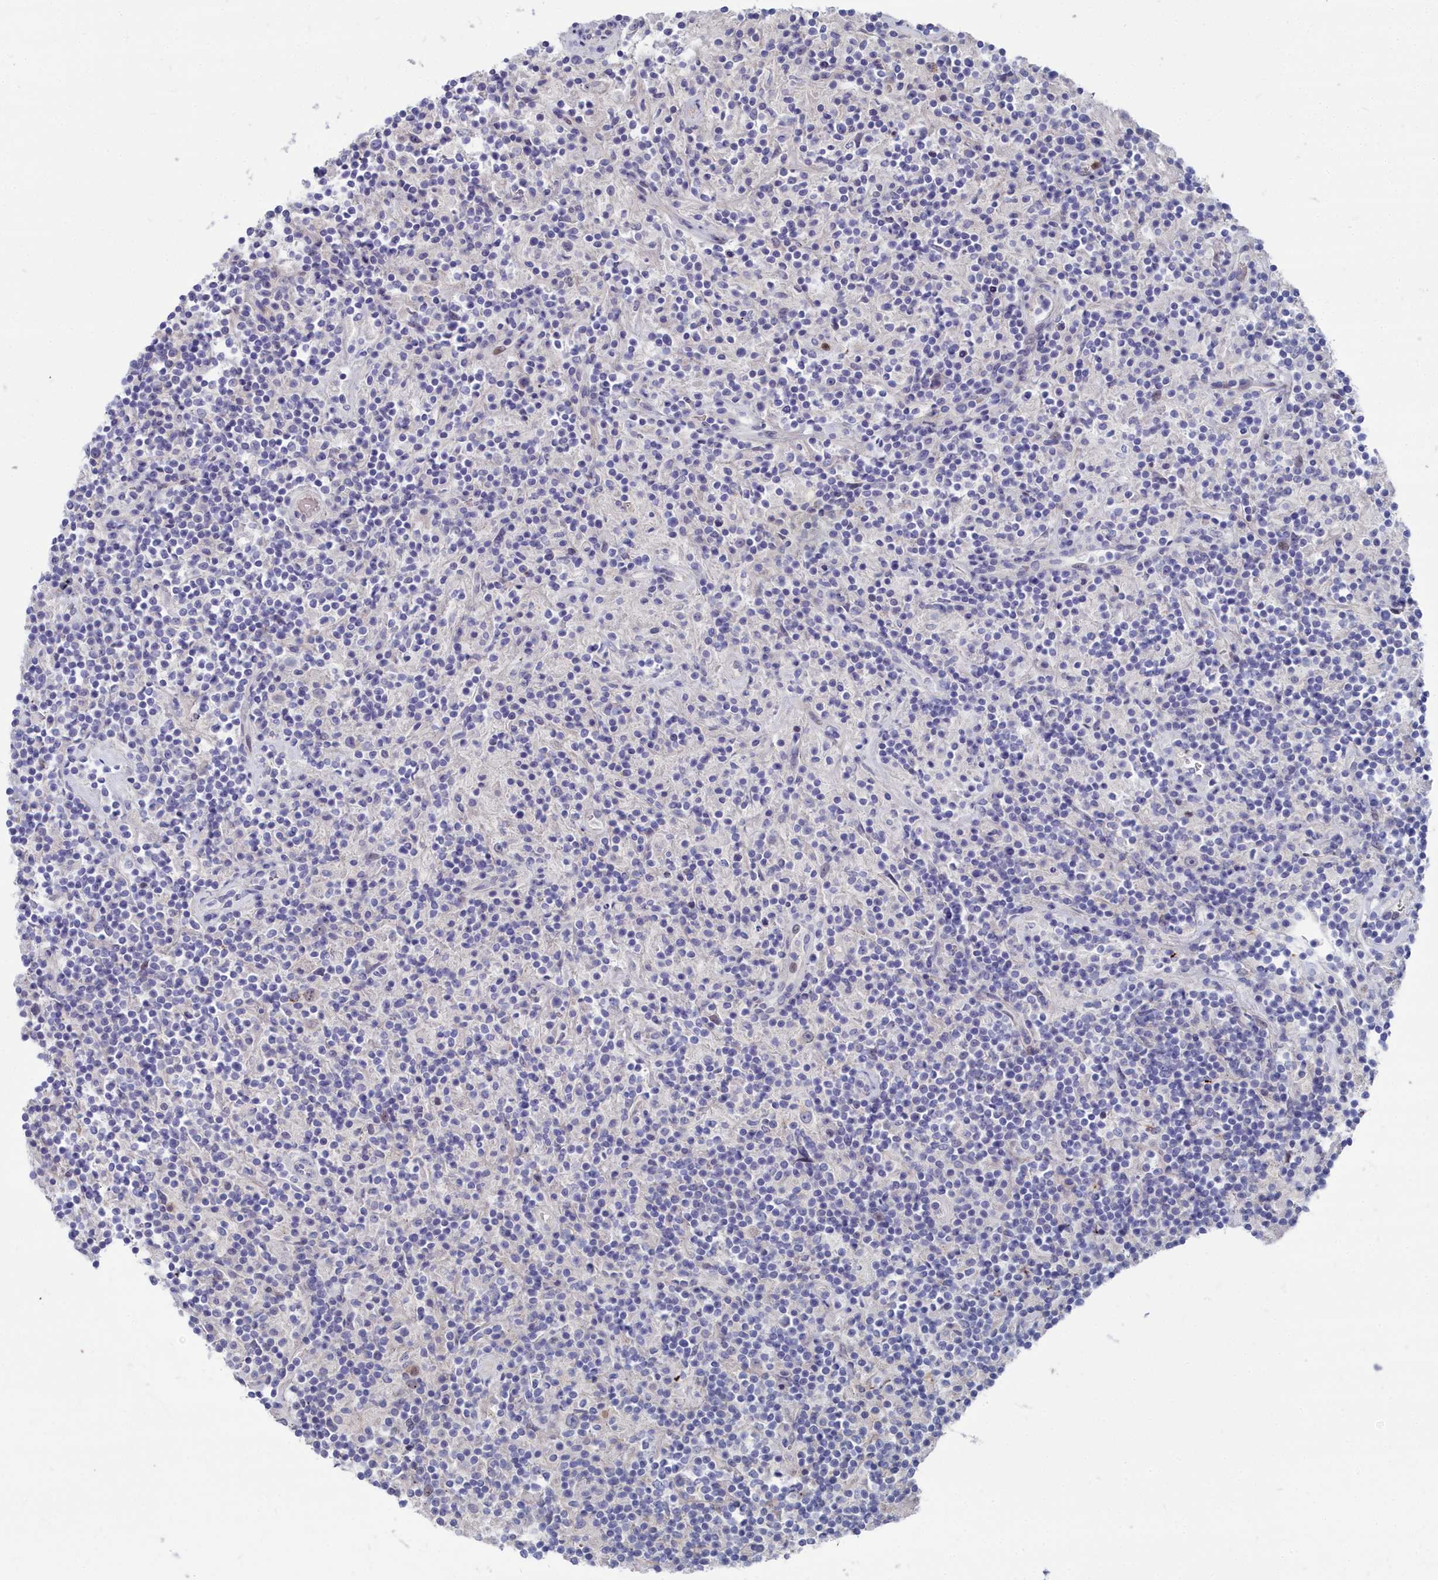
{"staining": {"intensity": "moderate", "quantity": "25%-75%", "location": "cytoplasmic/membranous,nuclear"}, "tissue": "lymphoma", "cell_type": "Tumor cells", "image_type": "cancer", "snomed": [{"axis": "morphology", "description": "Hodgkin's disease, NOS"}, {"axis": "topography", "description": "Lymph node"}], "caption": "Protein expression analysis of Hodgkin's disease reveals moderate cytoplasmic/membranous and nuclear staining in approximately 25%-75% of tumor cells. The staining was performed using DAB (3,3'-diaminobenzidine) to visualize the protein expression in brown, while the nuclei were stained in blue with hematoxylin (Magnification: 20x).", "gene": "RPS27A", "patient": {"sex": "male", "age": 70}}